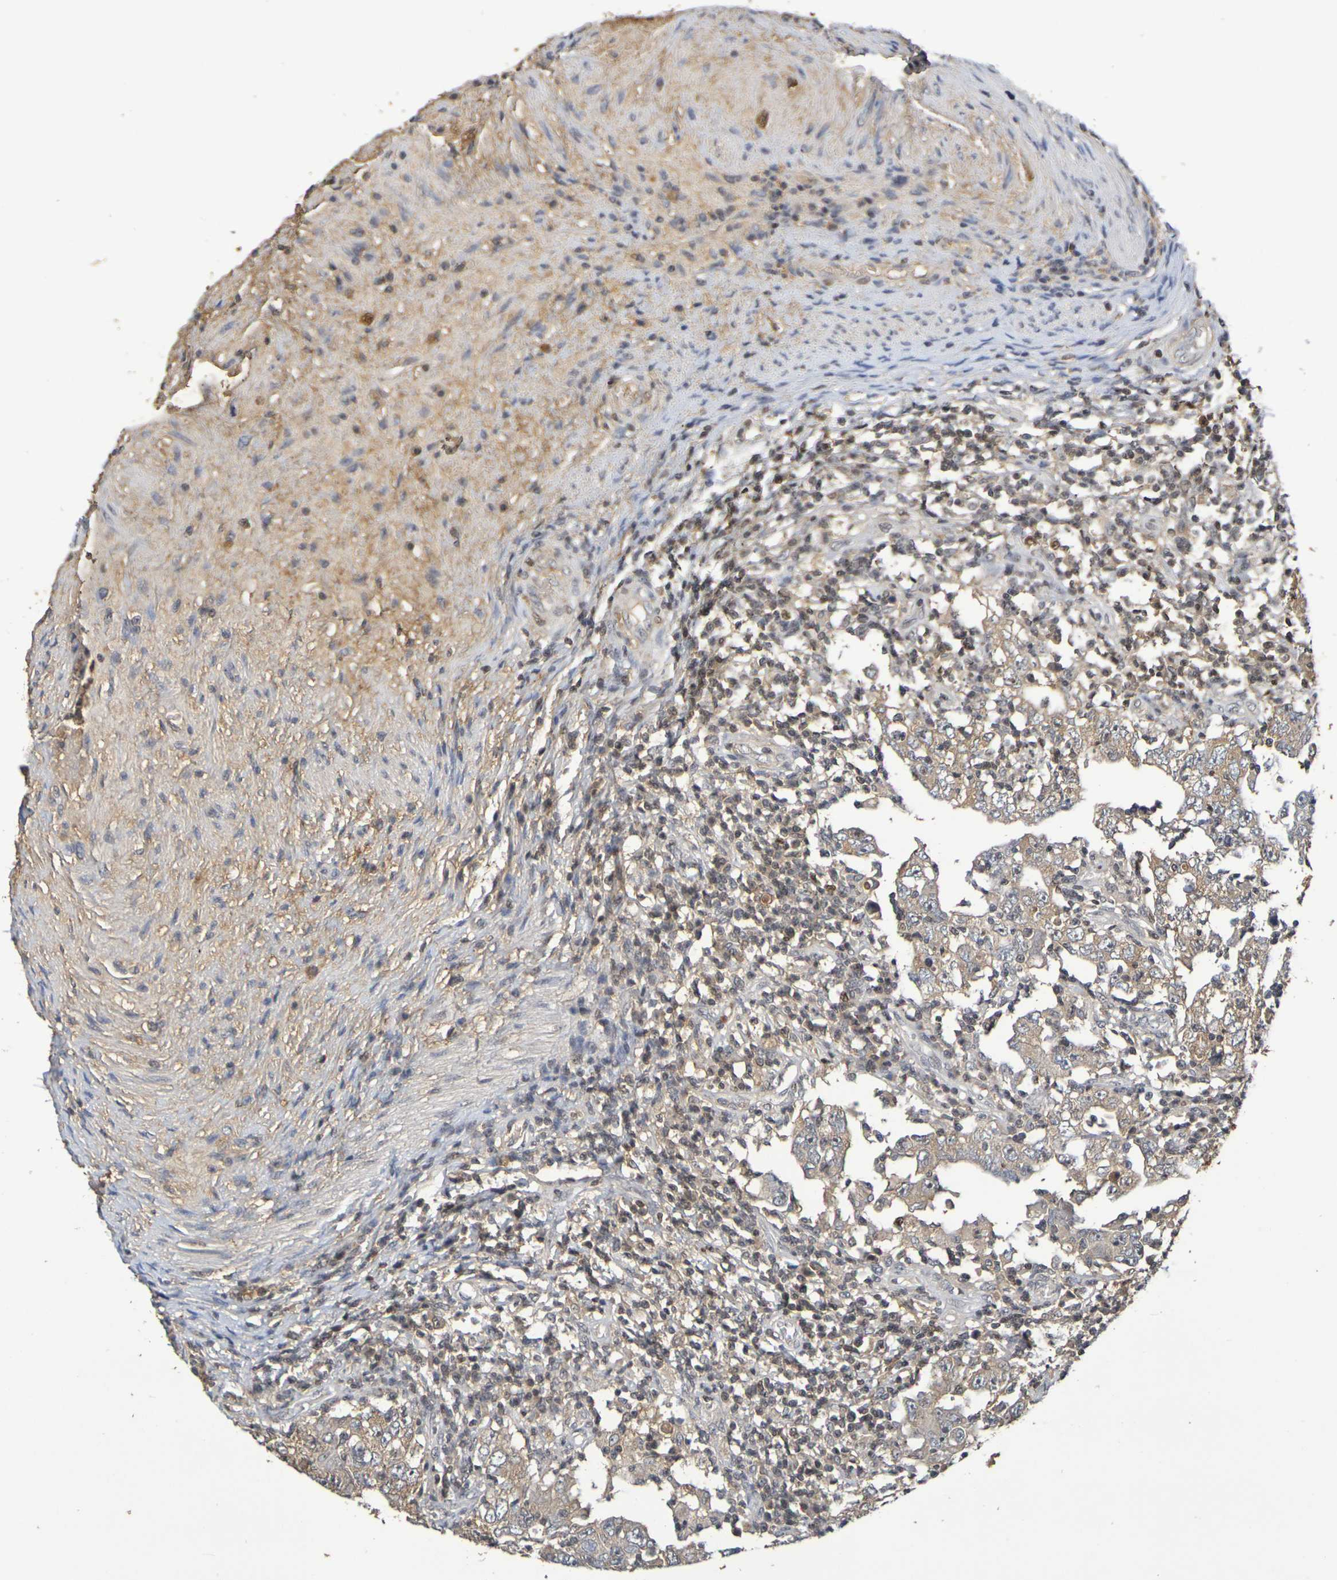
{"staining": {"intensity": "moderate", "quantity": "<25%", "location": "cytoplasmic/membranous"}, "tissue": "testis cancer", "cell_type": "Tumor cells", "image_type": "cancer", "snomed": [{"axis": "morphology", "description": "Carcinoma, Embryonal, NOS"}, {"axis": "topography", "description": "Testis"}], "caption": "Testis embryonal carcinoma tissue shows moderate cytoplasmic/membranous expression in about <25% of tumor cells", "gene": "TERF2", "patient": {"sex": "male", "age": 26}}